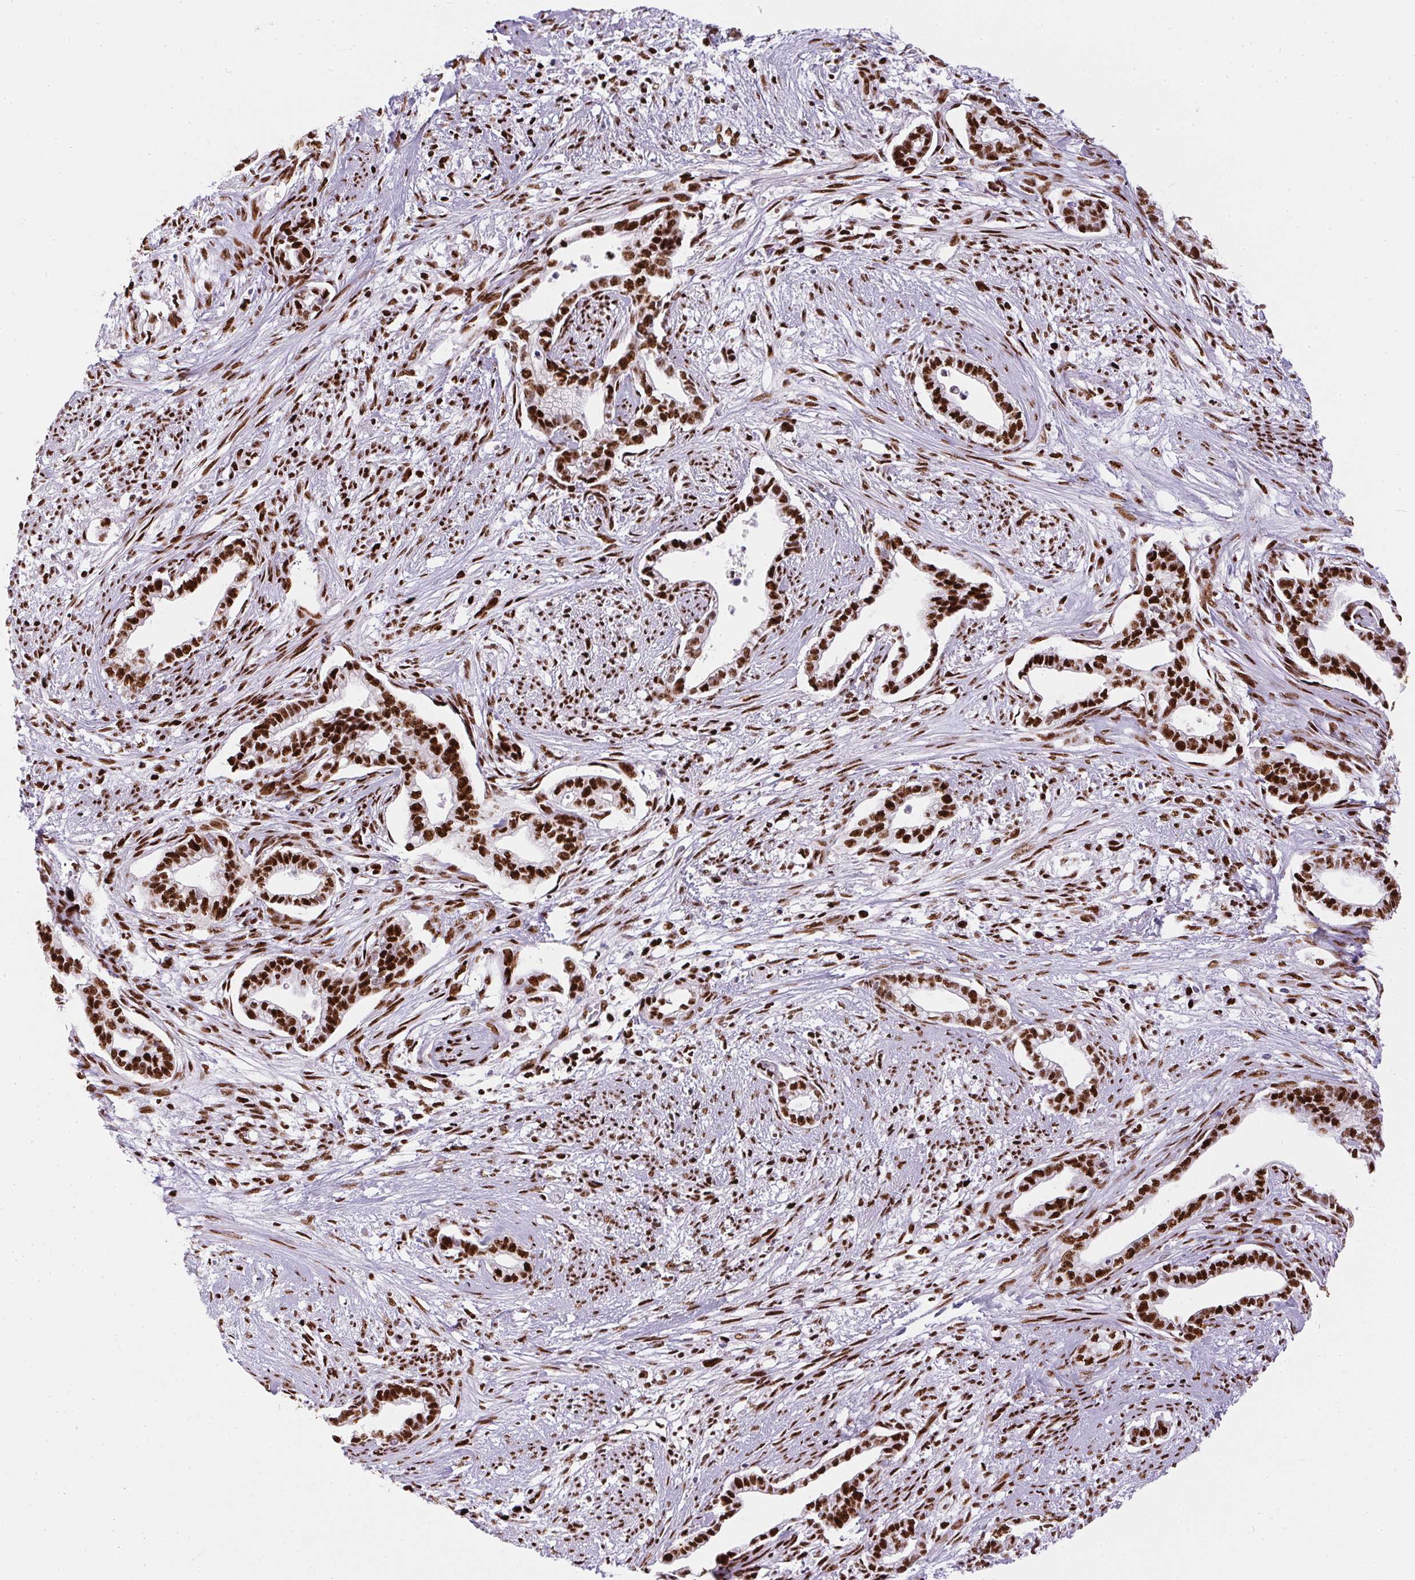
{"staining": {"intensity": "strong", "quantity": ">75%", "location": "nuclear"}, "tissue": "cervical cancer", "cell_type": "Tumor cells", "image_type": "cancer", "snomed": [{"axis": "morphology", "description": "Adenocarcinoma, NOS"}, {"axis": "topography", "description": "Cervix"}], "caption": "Cervical adenocarcinoma stained for a protein (brown) exhibits strong nuclear positive staining in about >75% of tumor cells.", "gene": "PAGE3", "patient": {"sex": "female", "age": 62}}